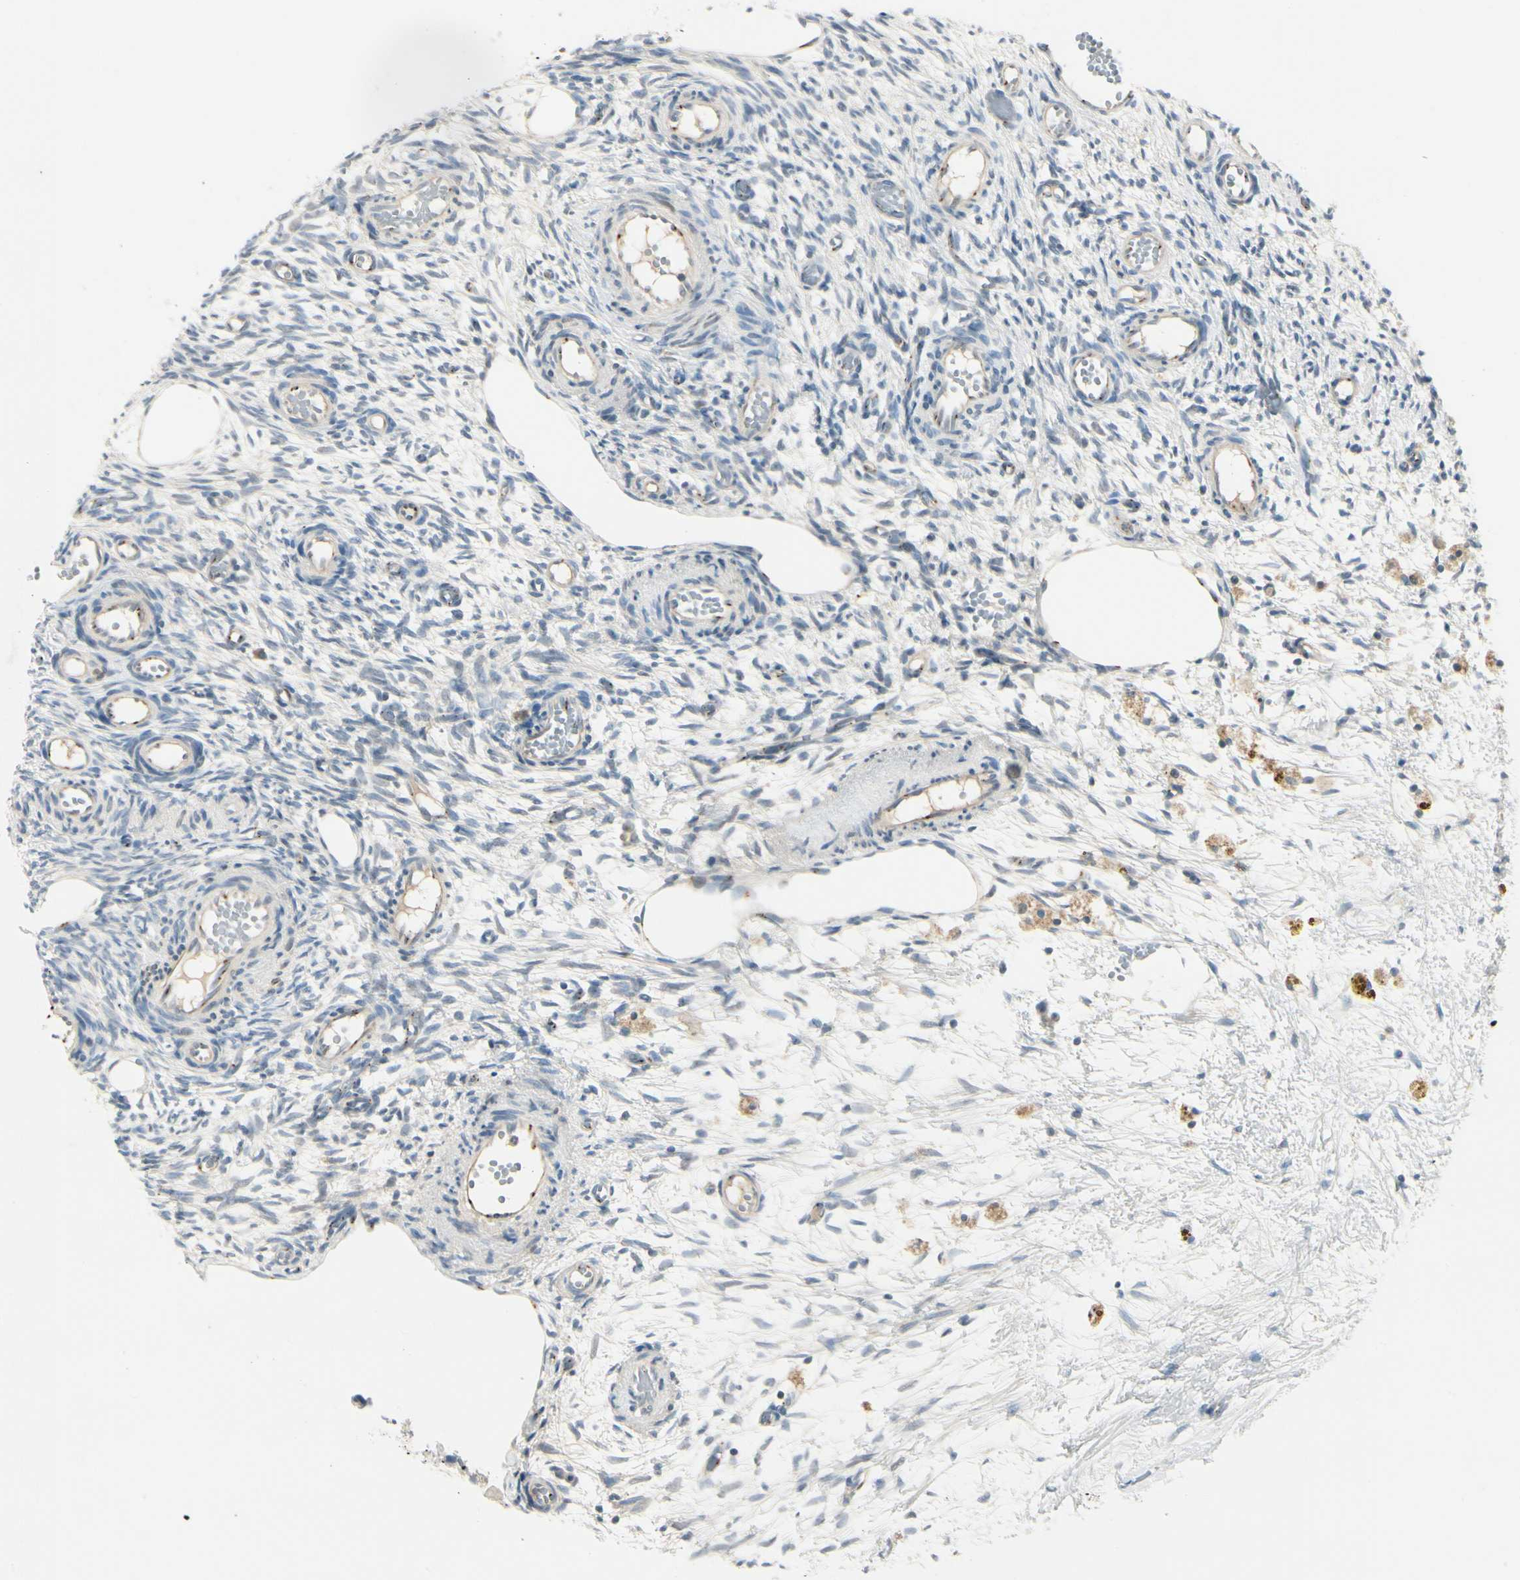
{"staining": {"intensity": "negative", "quantity": "none", "location": "none"}, "tissue": "ovary", "cell_type": "Ovarian stroma cells", "image_type": "normal", "snomed": [{"axis": "morphology", "description": "Normal tissue, NOS"}, {"axis": "topography", "description": "Ovary"}], "caption": "DAB immunohistochemical staining of normal human ovary shows no significant staining in ovarian stroma cells. (DAB immunohistochemistry visualized using brightfield microscopy, high magnification).", "gene": "MANSC1", "patient": {"sex": "female", "age": 35}}